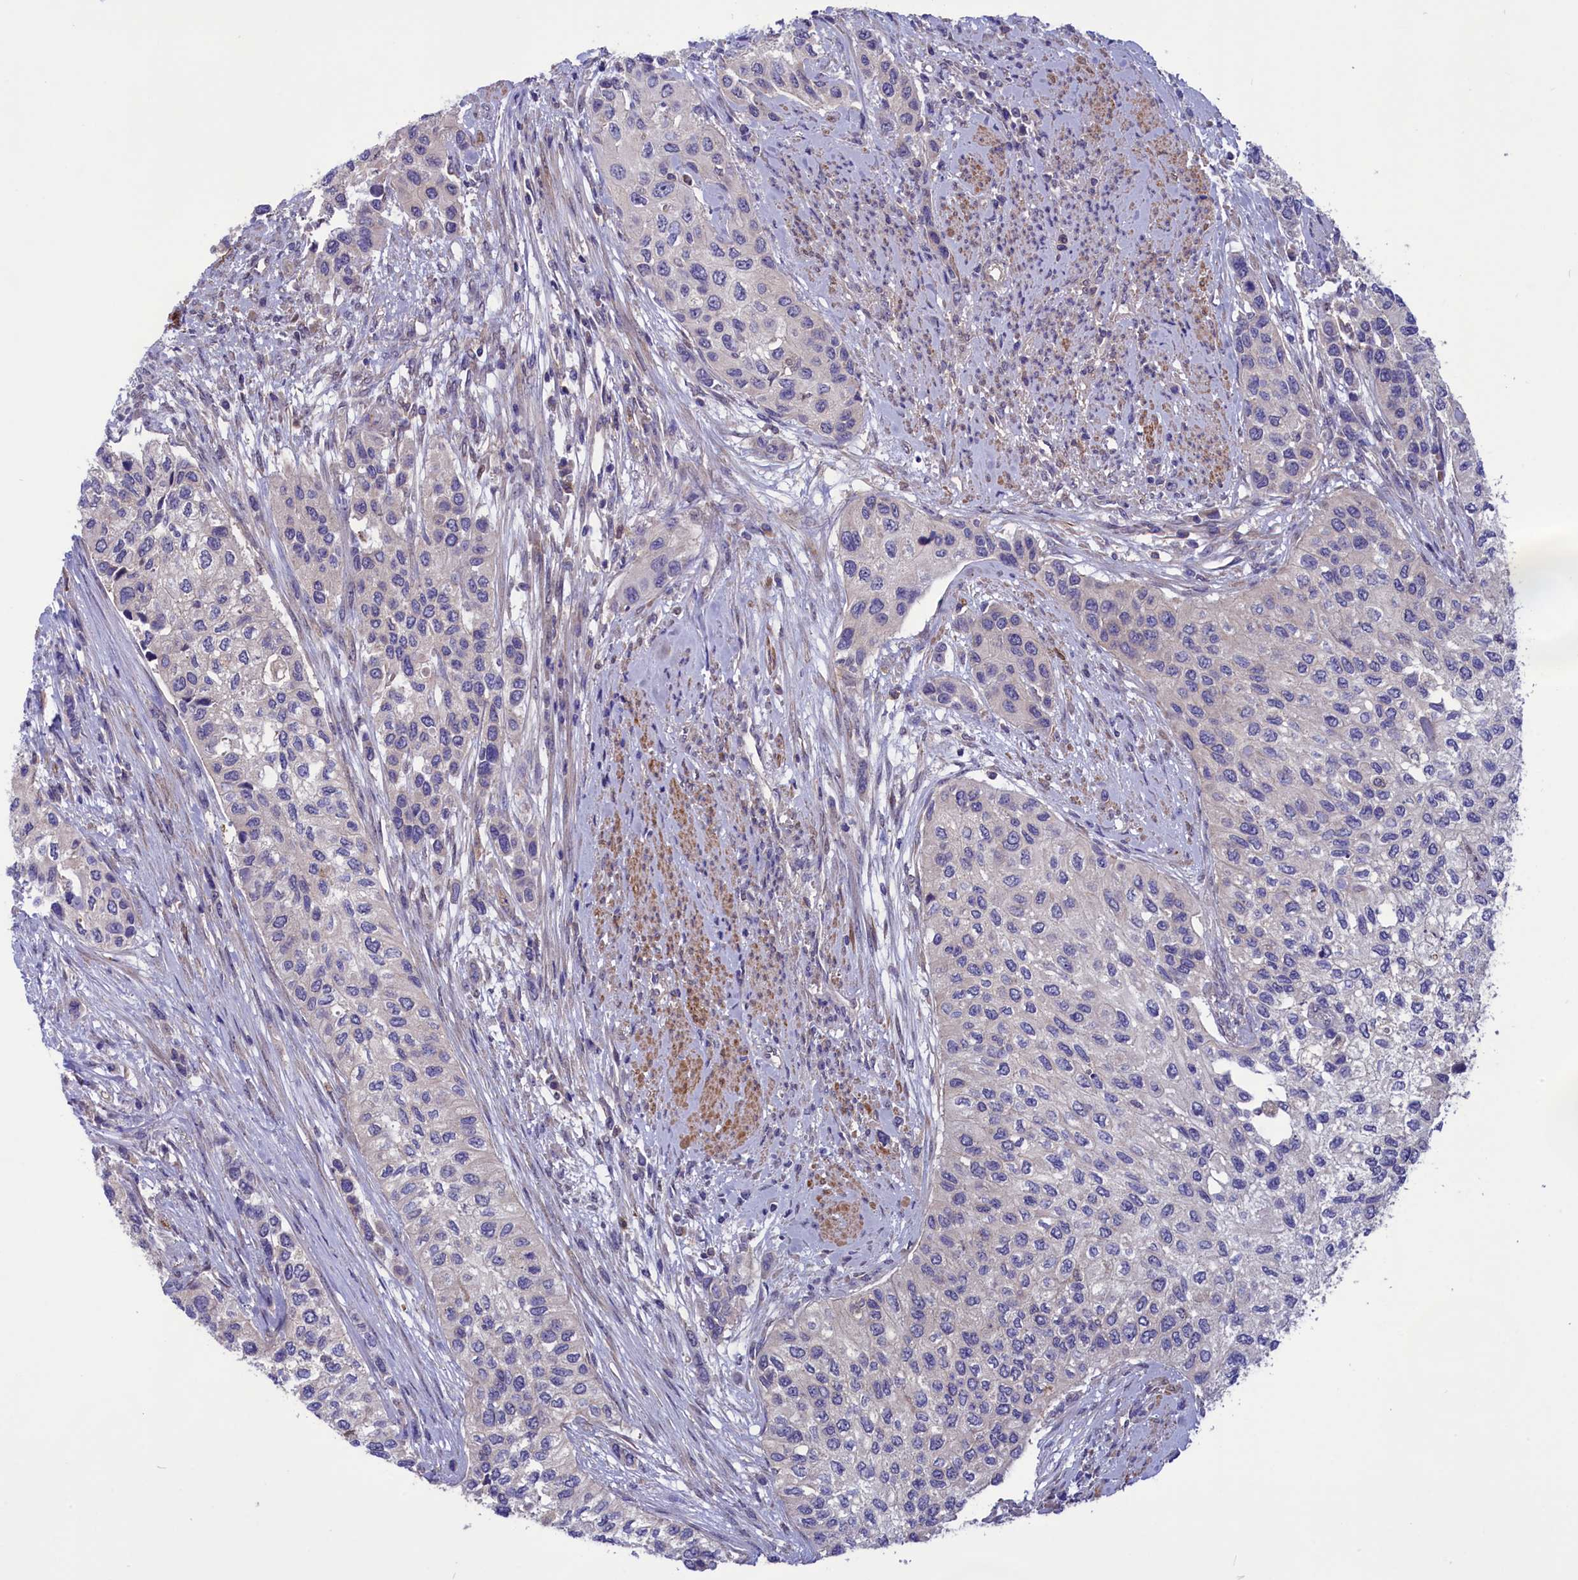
{"staining": {"intensity": "negative", "quantity": "none", "location": "none"}, "tissue": "urothelial cancer", "cell_type": "Tumor cells", "image_type": "cancer", "snomed": [{"axis": "morphology", "description": "Normal tissue, NOS"}, {"axis": "morphology", "description": "Urothelial carcinoma, High grade"}, {"axis": "topography", "description": "Vascular tissue"}, {"axis": "topography", "description": "Urinary bladder"}], "caption": "A photomicrograph of urothelial cancer stained for a protein exhibits no brown staining in tumor cells.", "gene": "AMDHD2", "patient": {"sex": "female", "age": 56}}